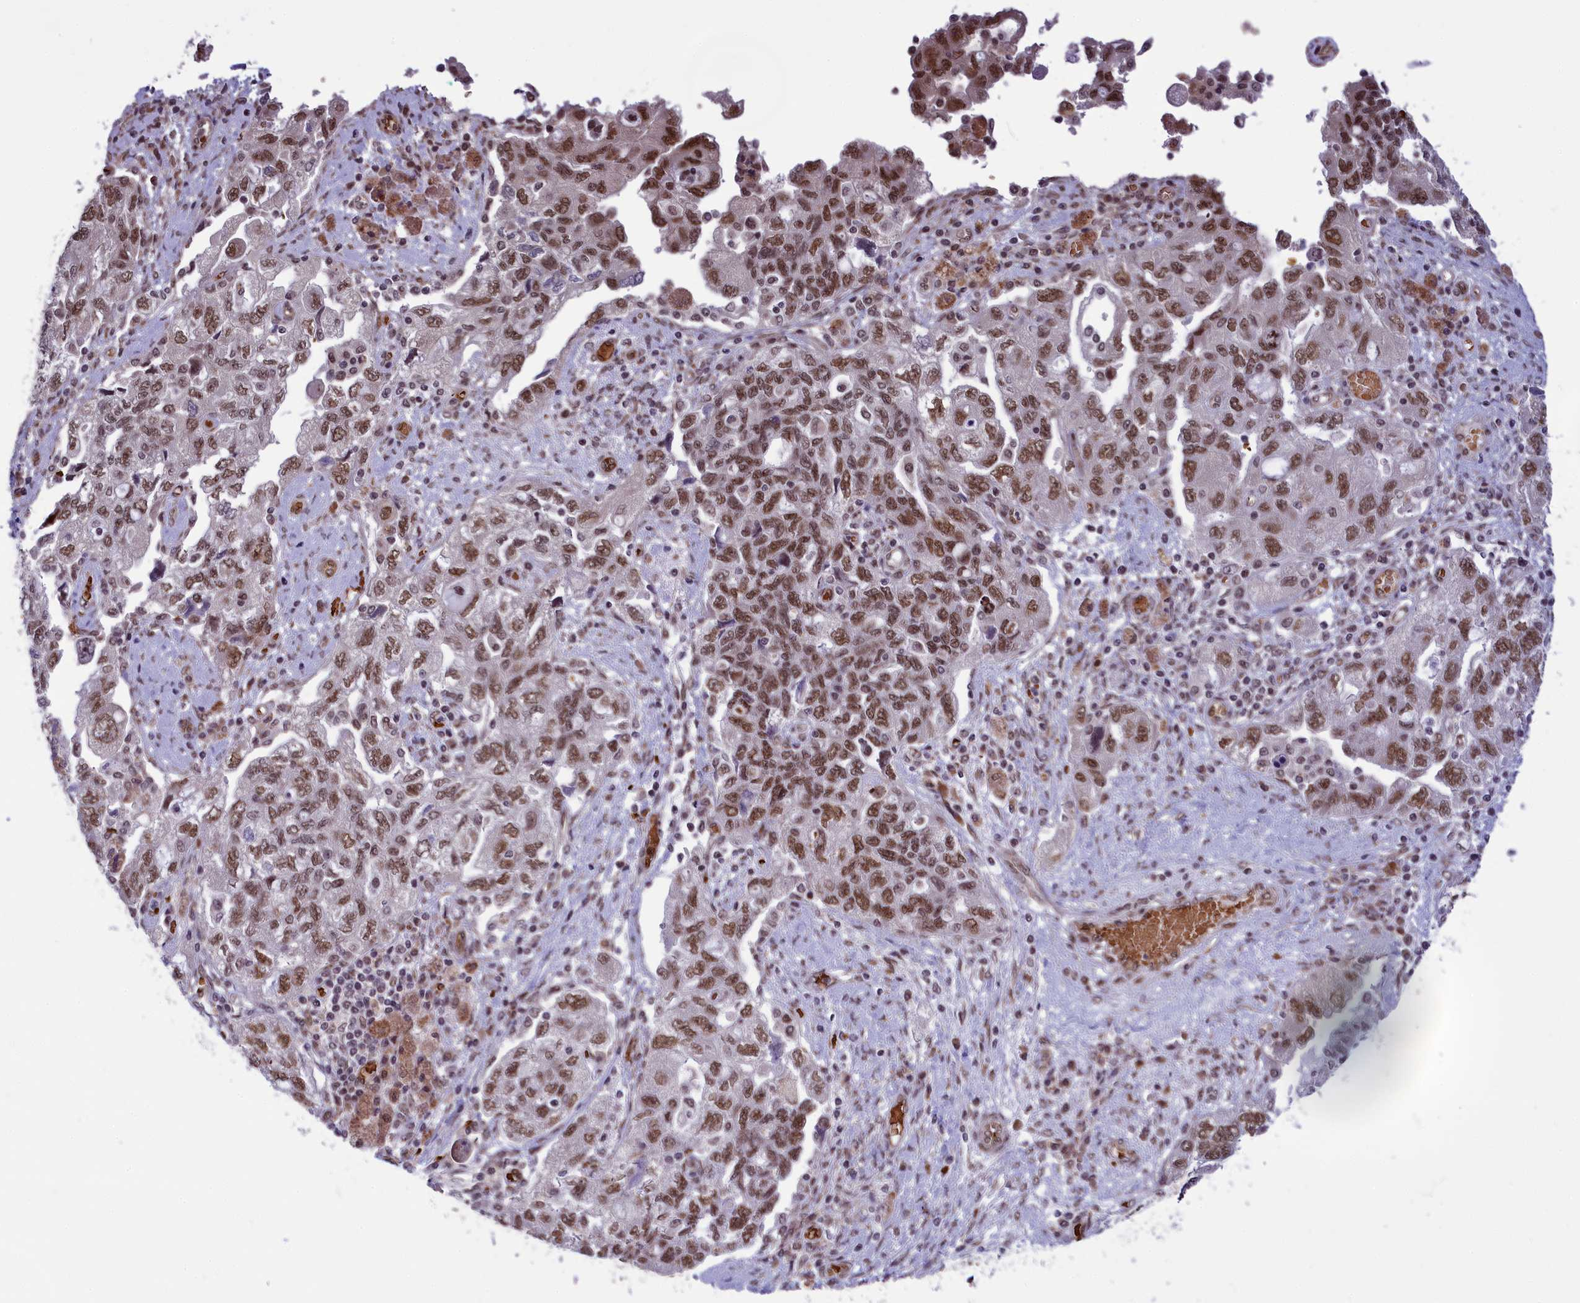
{"staining": {"intensity": "moderate", "quantity": ">75%", "location": "nuclear"}, "tissue": "ovarian cancer", "cell_type": "Tumor cells", "image_type": "cancer", "snomed": [{"axis": "morphology", "description": "Carcinoma, NOS"}, {"axis": "morphology", "description": "Cystadenocarcinoma, serous, NOS"}, {"axis": "topography", "description": "Ovary"}], "caption": "Tumor cells exhibit moderate nuclear positivity in about >75% of cells in ovarian cancer. (IHC, brightfield microscopy, high magnification).", "gene": "MPHOSPH8", "patient": {"sex": "female", "age": 69}}